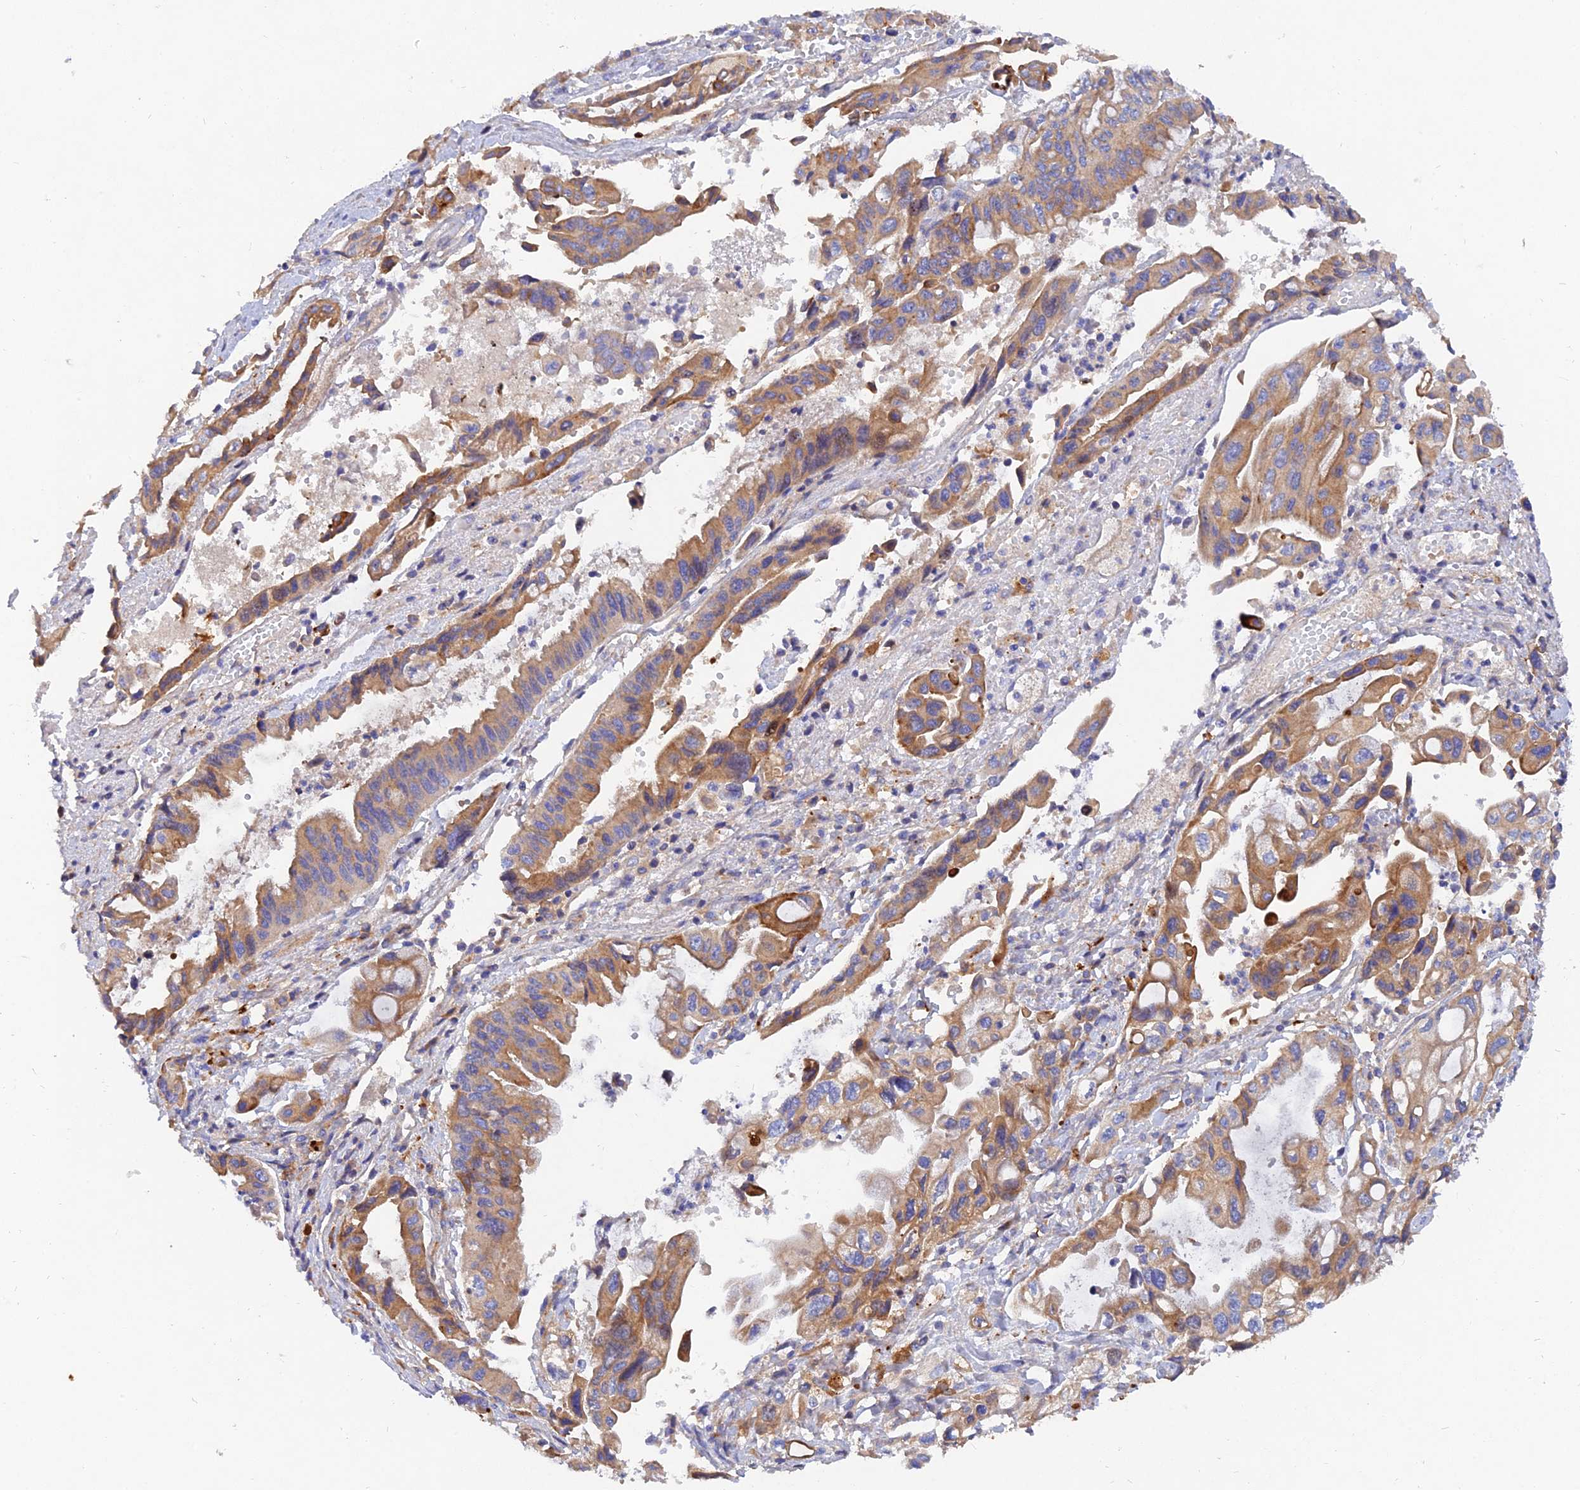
{"staining": {"intensity": "moderate", "quantity": ">75%", "location": "cytoplasmic/membranous"}, "tissue": "pancreatic cancer", "cell_type": "Tumor cells", "image_type": "cancer", "snomed": [{"axis": "morphology", "description": "Adenocarcinoma, NOS"}, {"axis": "topography", "description": "Pancreas"}], "caption": "A histopathology image showing moderate cytoplasmic/membranous positivity in about >75% of tumor cells in adenocarcinoma (pancreatic), as visualized by brown immunohistochemical staining.", "gene": "MROH1", "patient": {"sex": "female", "age": 50}}